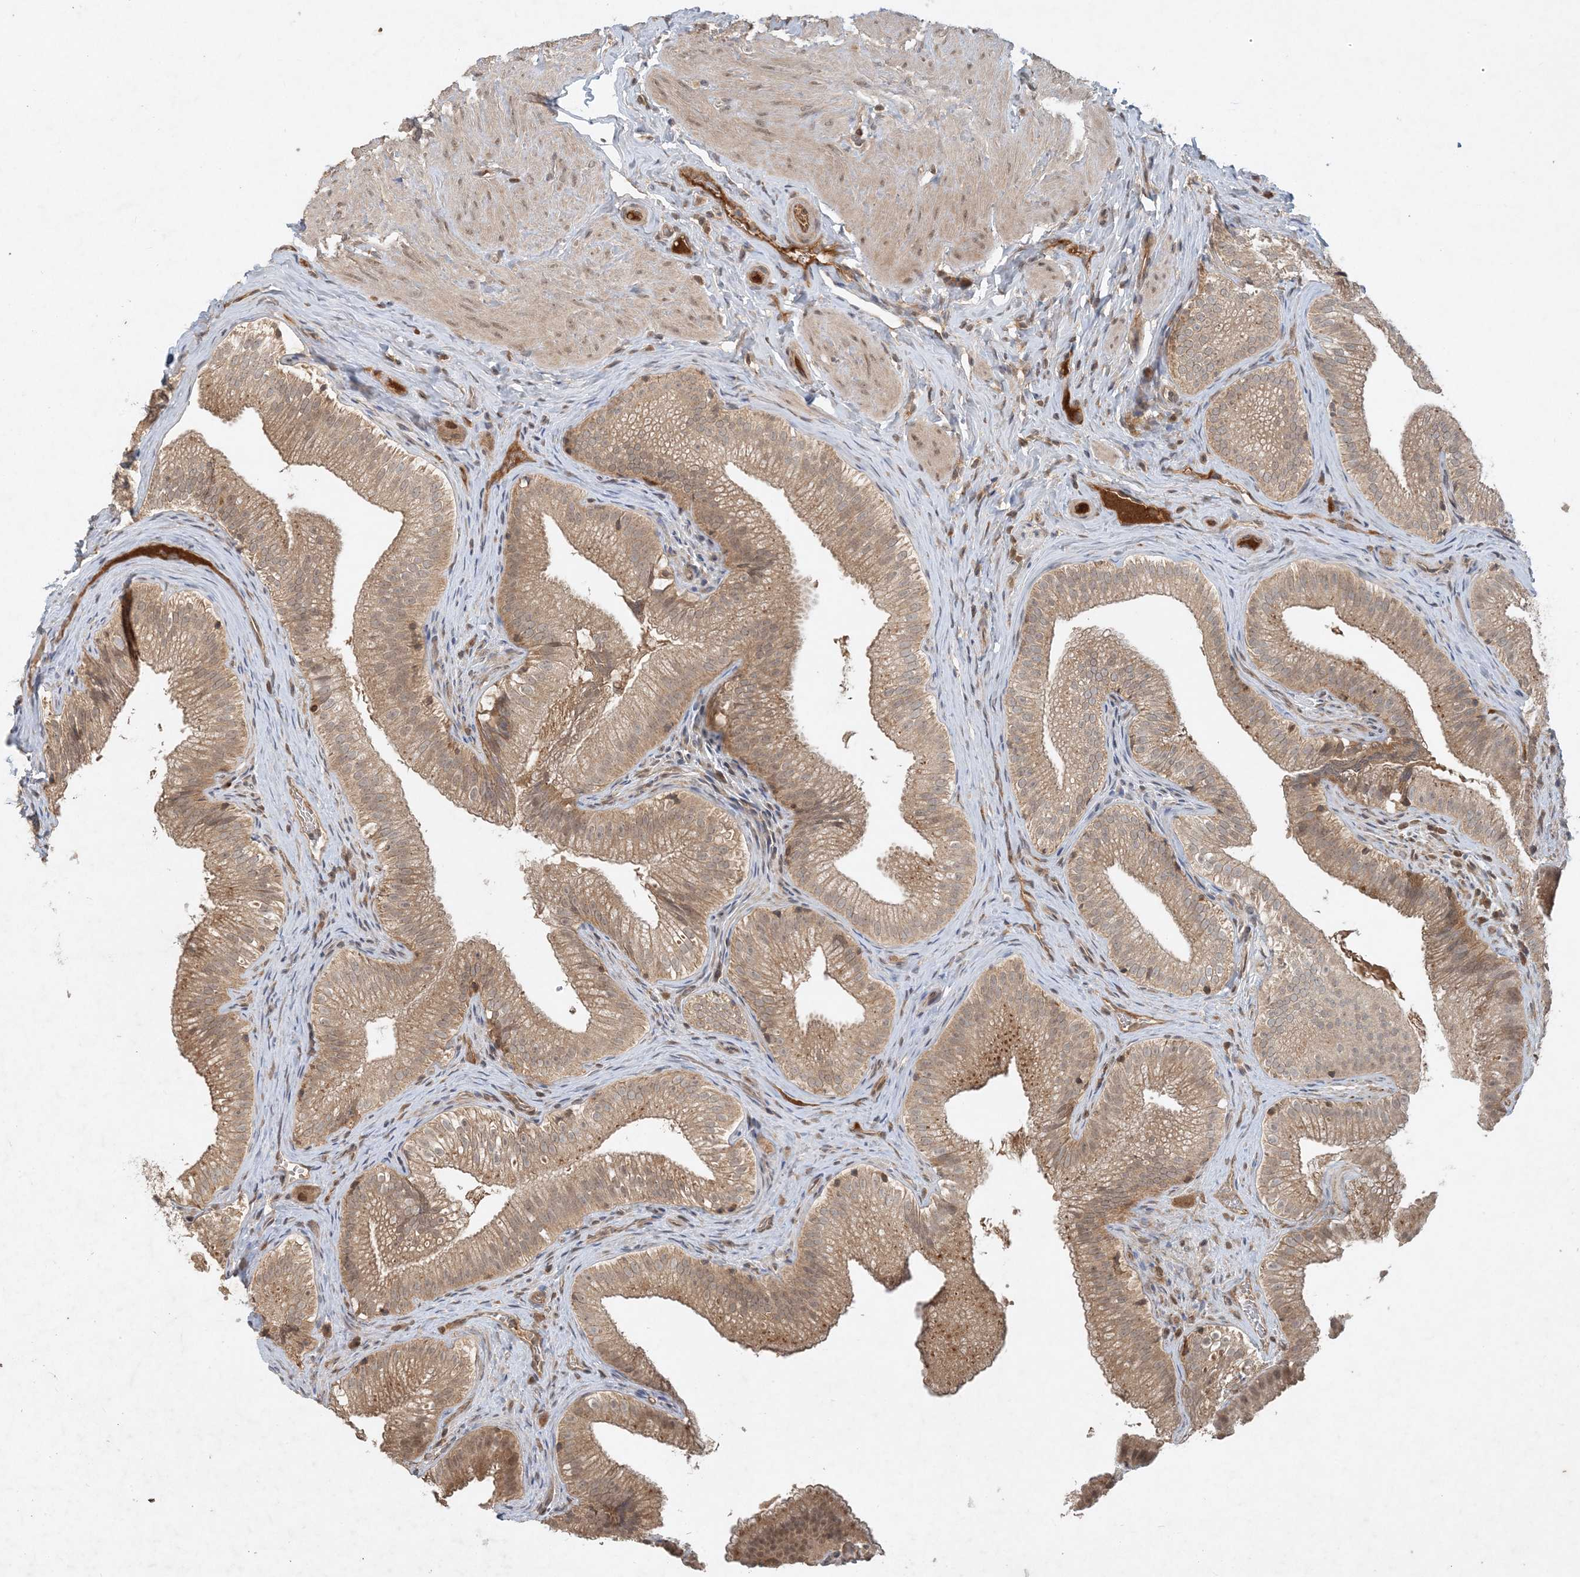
{"staining": {"intensity": "moderate", "quantity": ">75%", "location": "cytoplasmic/membranous"}, "tissue": "gallbladder", "cell_type": "Glandular cells", "image_type": "normal", "snomed": [{"axis": "morphology", "description": "Normal tissue, NOS"}, {"axis": "topography", "description": "Gallbladder"}], "caption": "This is a photomicrograph of immunohistochemistry staining of benign gallbladder, which shows moderate expression in the cytoplasmic/membranous of glandular cells.", "gene": "ZCCHC4", "patient": {"sex": "female", "age": 30}}